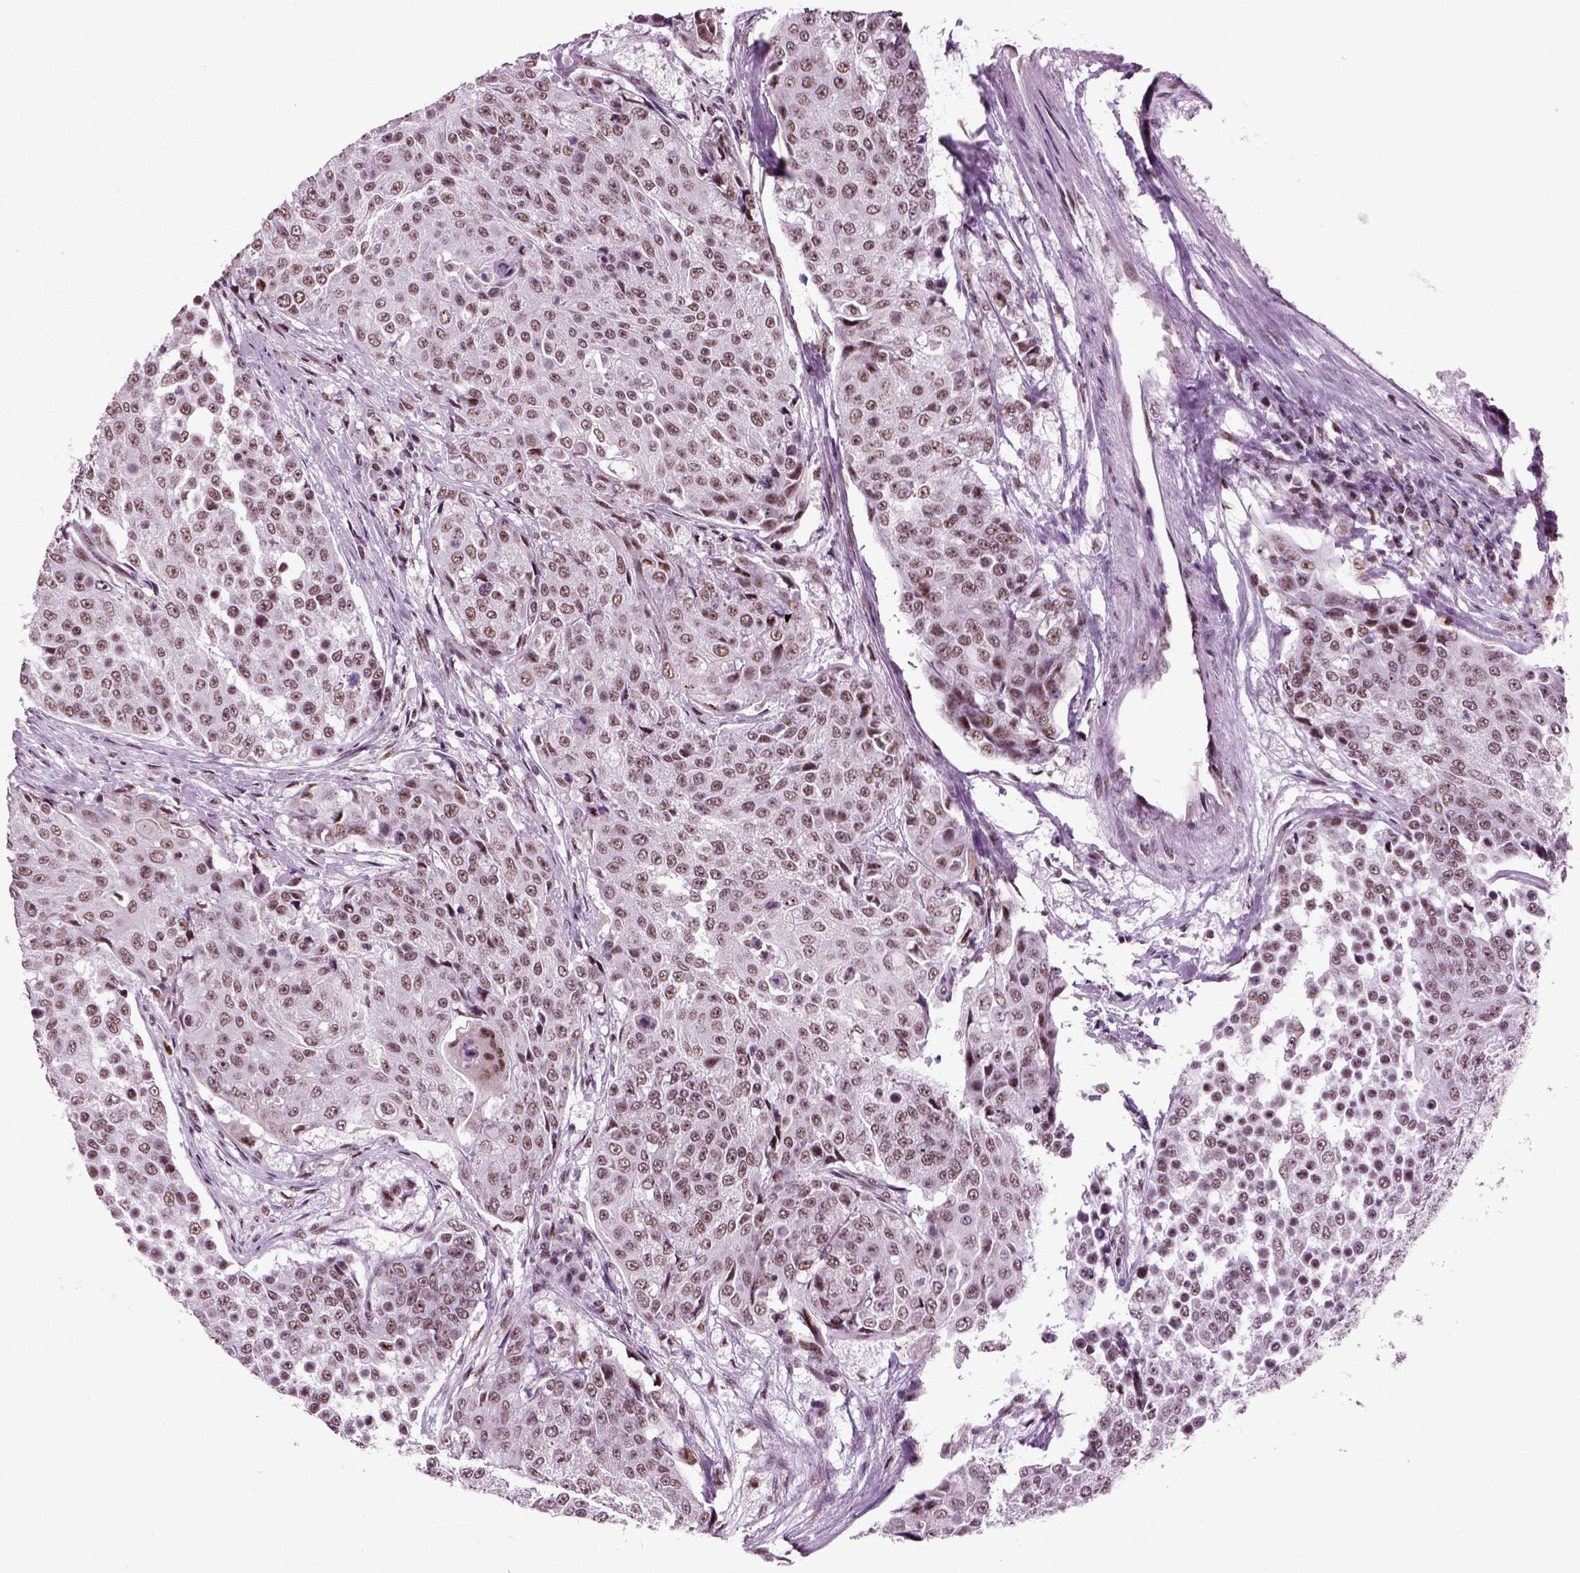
{"staining": {"intensity": "weak", "quantity": ">75%", "location": "nuclear"}, "tissue": "urothelial cancer", "cell_type": "Tumor cells", "image_type": "cancer", "snomed": [{"axis": "morphology", "description": "Urothelial carcinoma, High grade"}, {"axis": "topography", "description": "Urinary bladder"}], "caption": "IHC image of neoplastic tissue: human urothelial cancer stained using IHC displays low levels of weak protein expression localized specifically in the nuclear of tumor cells, appearing as a nuclear brown color.", "gene": "RCOR3", "patient": {"sex": "female", "age": 63}}